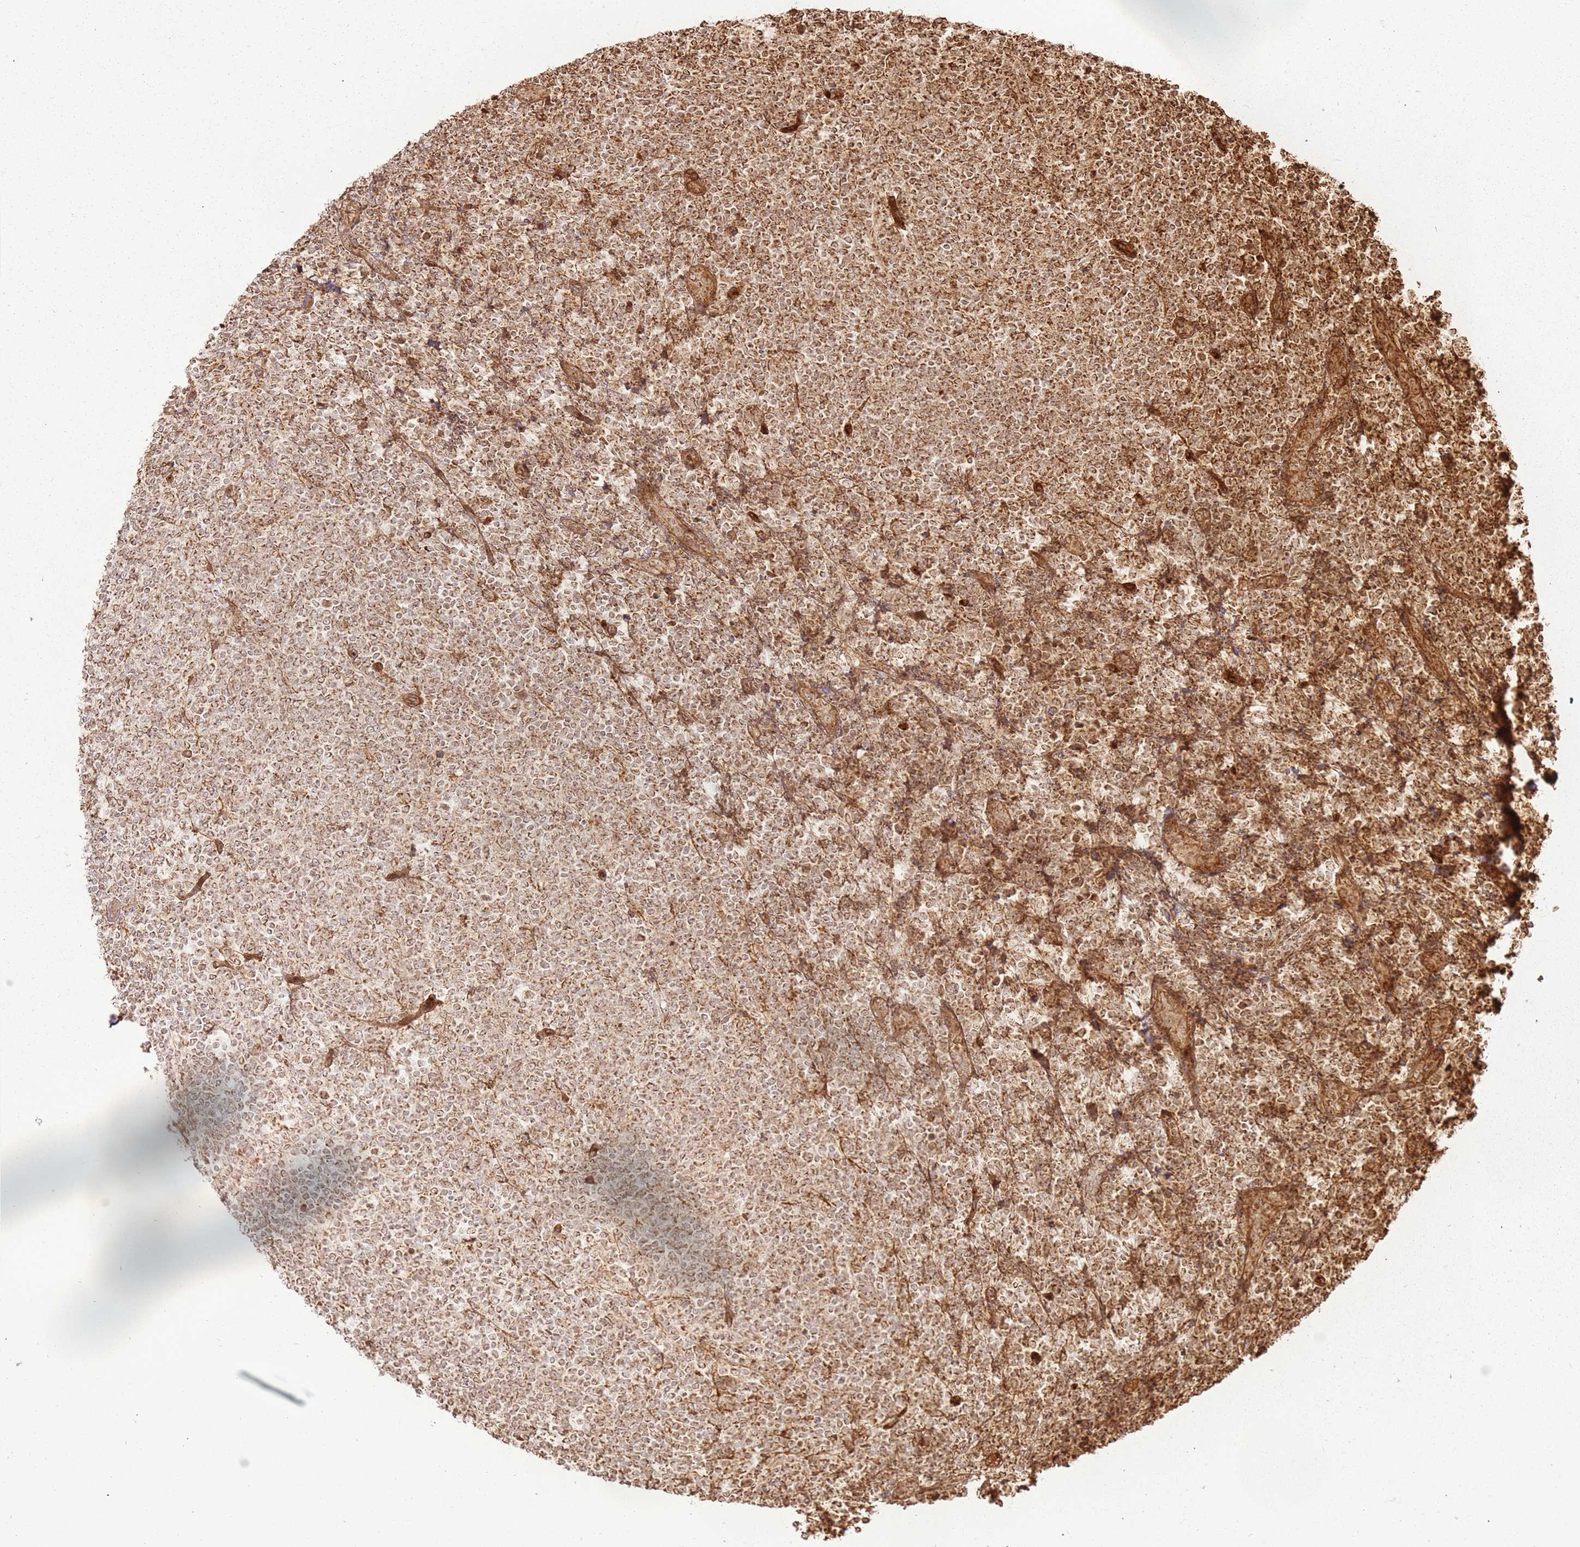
{"staining": {"intensity": "moderate", "quantity": ">75%", "location": "cytoplasmic/membranous"}, "tissue": "lymphoma", "cell_type": "Tumor cells", "image_type": "cancer", "snomed": [{"axis": "morphology", "description": "Malignant lymphoma, non-Hodgkin's type, Low grade"}, {"axis": "topography", "description": "Lymph node"}], "caption": "Lymphoma tissue demonstrates moderate cytoplasmic/membranous positivity in approximately >75% of tumor cells, visualized by immunohistochemistry.", "gene": "MRPS6", "patient": {"sex": "male", "age": 66}}